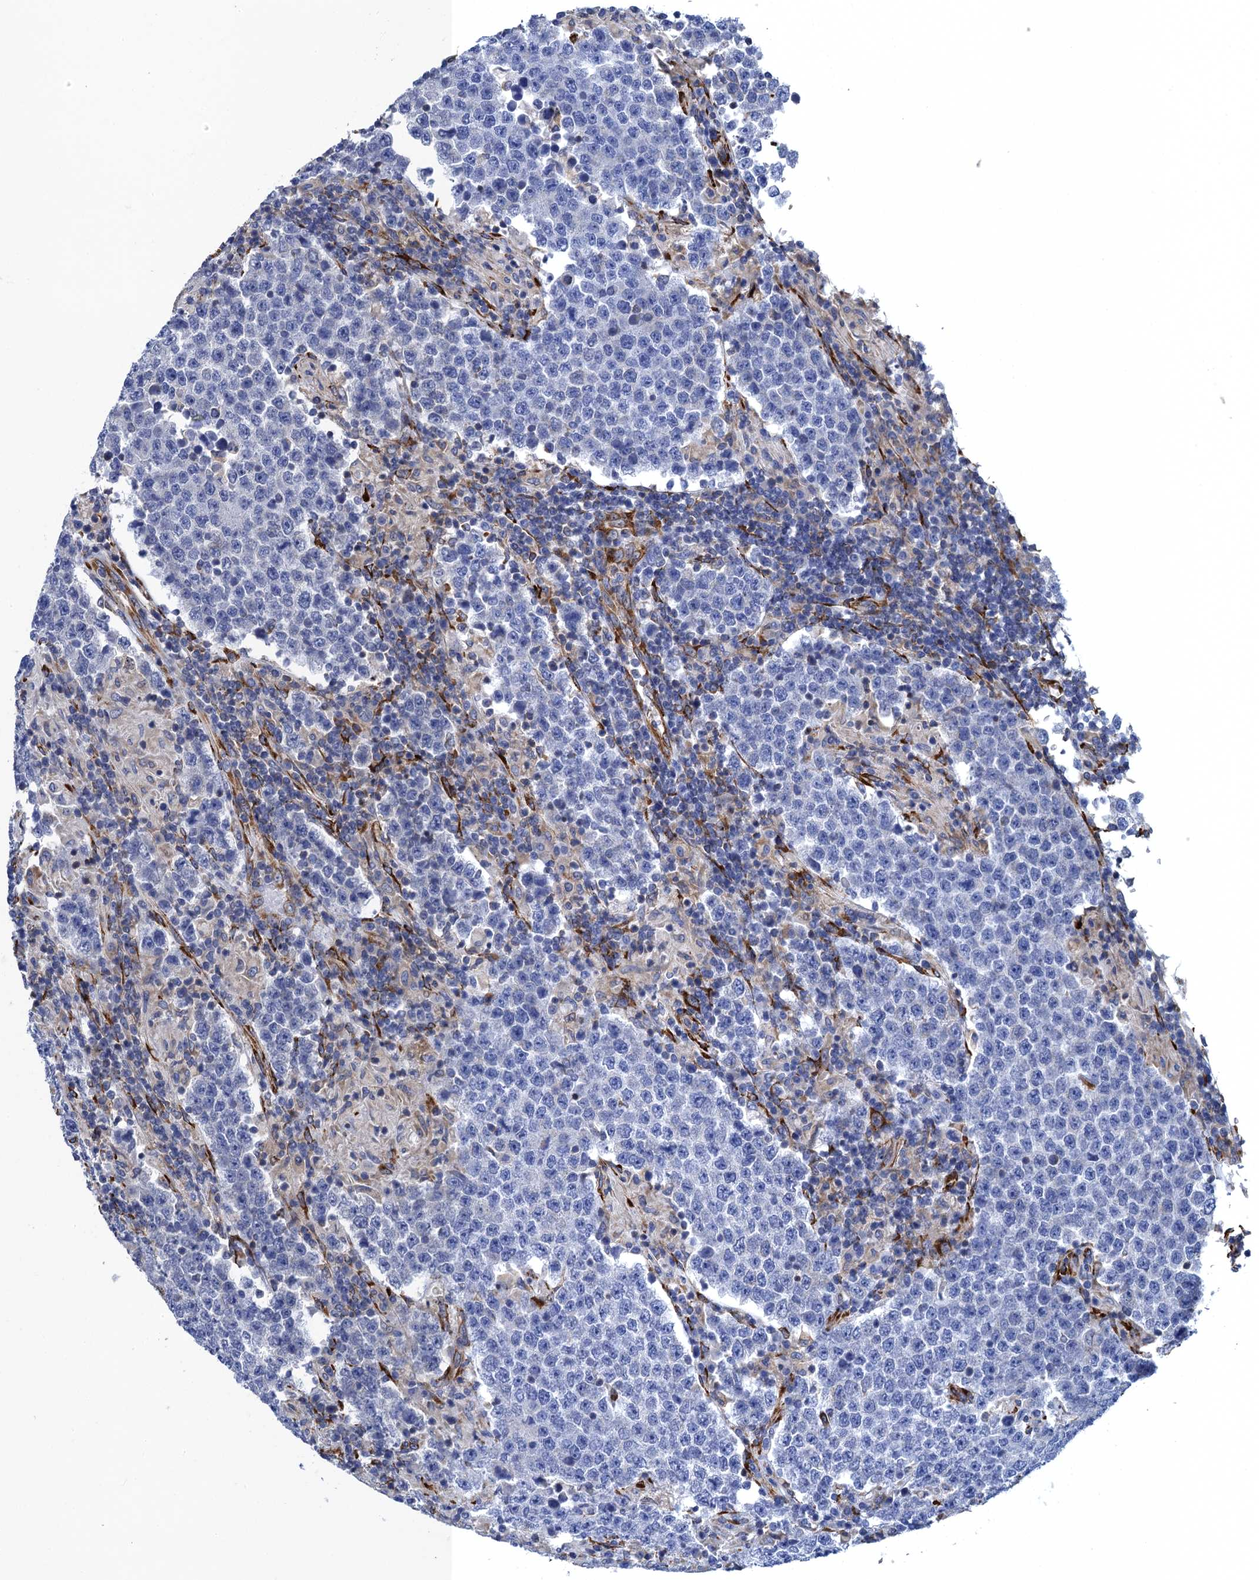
{"staining": {"intensity": "negative", "quantity": "none", "location": "none"}, "tissue": "testis cancer", "cell_type": "Tumor cells", "image_type": "cancer", "snomed": [{"axis": "morphology", "description": "Normal tissue, NOS"}, {"axis": "morphology", "description": "Urothelial carcinoma, High grade"}, {"axis": "morphology", "description": "Seminoma, NOS"}, {"axis": "morphology", "description": "Carcinoma, Embryonal, NOS"}, {"axis": "topography", "description": "Urinary bladder"}, {"axis": "topography", "description": "Testis"}], "caption": "DAB (3,3'-diaminobenzidine) immunohistochemical staining of testis embryonal carcinoma exhibits no significant staining in tumor cells.", "gene": "POGLUT3", "patient": {"sex": "male", "age": 41}}